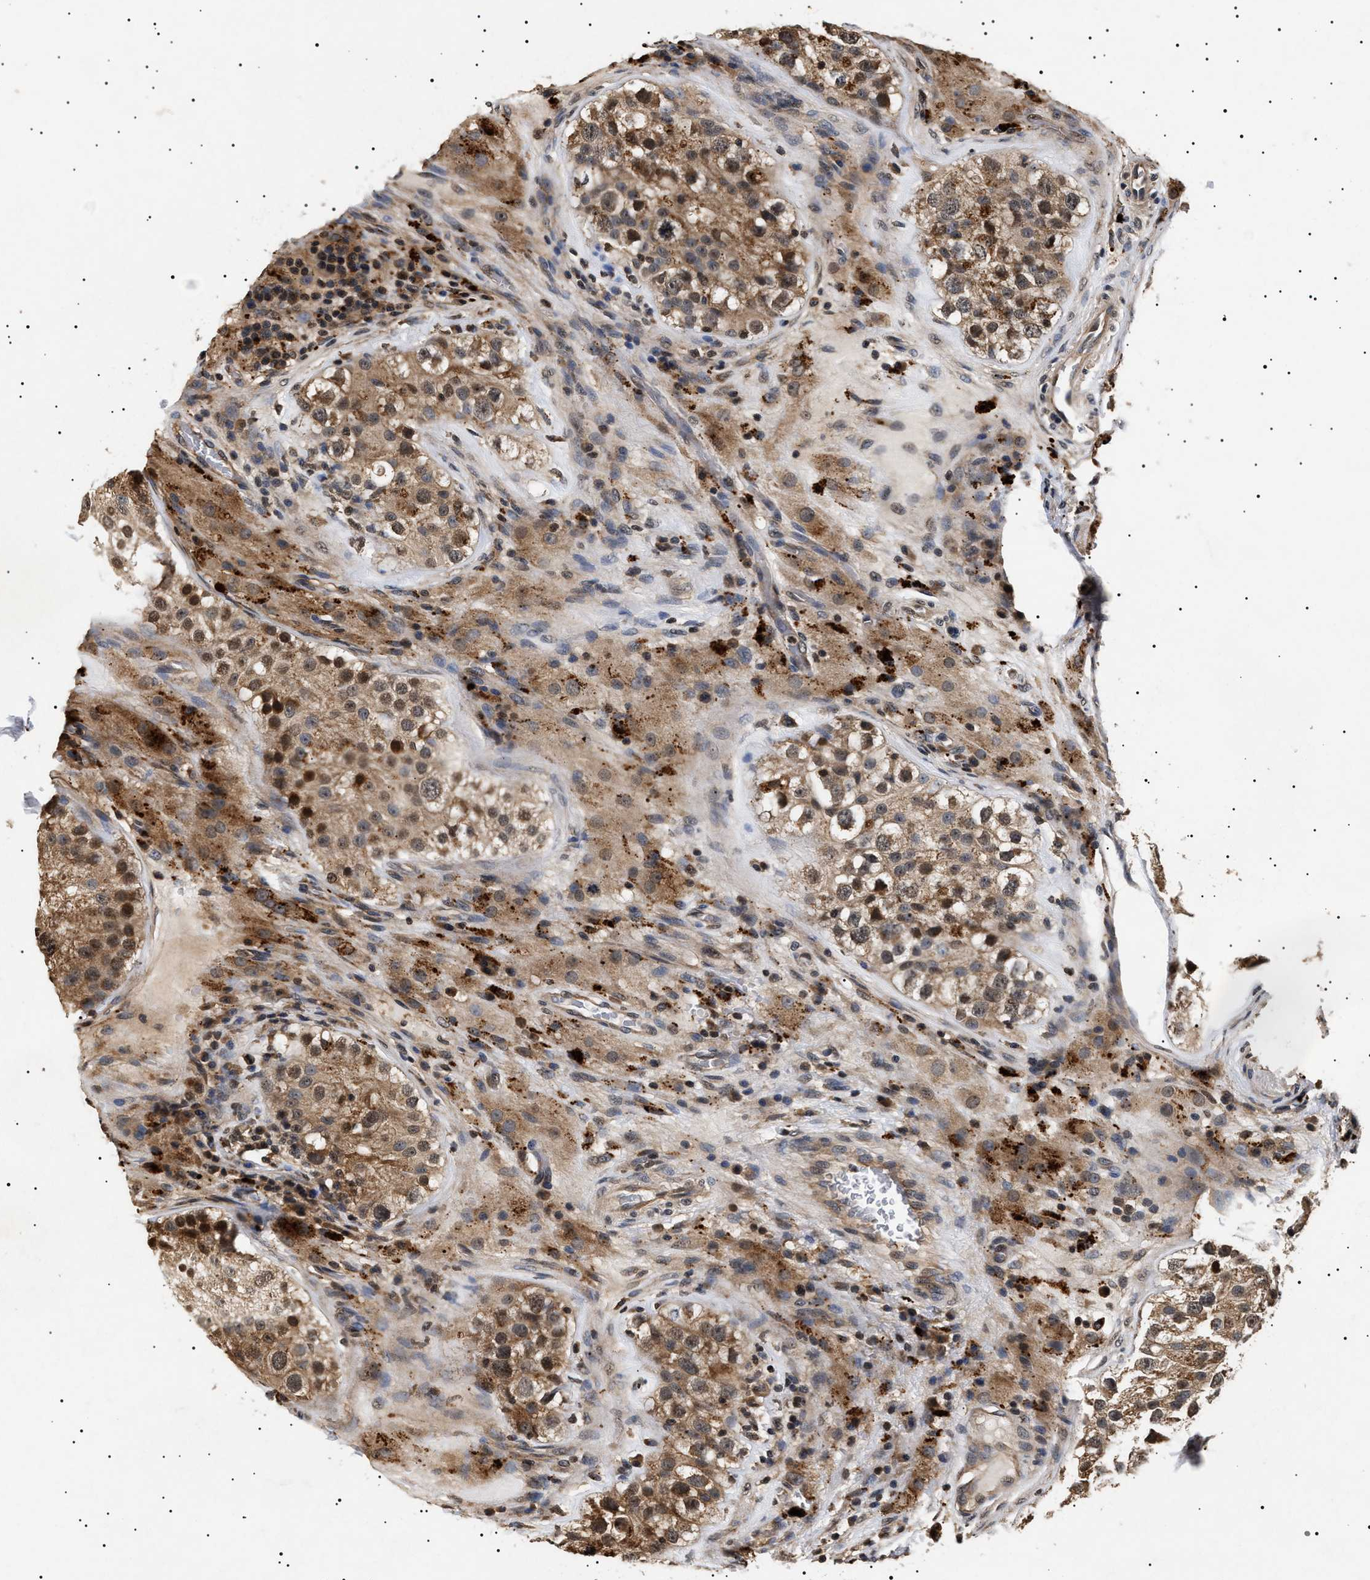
{"staining": {"intensity": "moderate", "quantity": ">75%", "location": "cytoplasmic/membranous,nuclear"}, "tissue": "testis", "cell_type": "Cells in seminiferous ducts", "image_type": "normal", "snomed": [{"axis": "morphology", "description": "Normal tissue, NOS"}, {"axis": "topography", "description": "Testis"}], "caption": "A micrograph showing moderate cytoplasmic/membranous,nuclear staining in approximately >75% of cells in seminiferous ducts in normal testis, as visualized by brown immunohistochemical staining.", "gene": "KIF21A", "patient": {"sex": "male", "age": 26}}